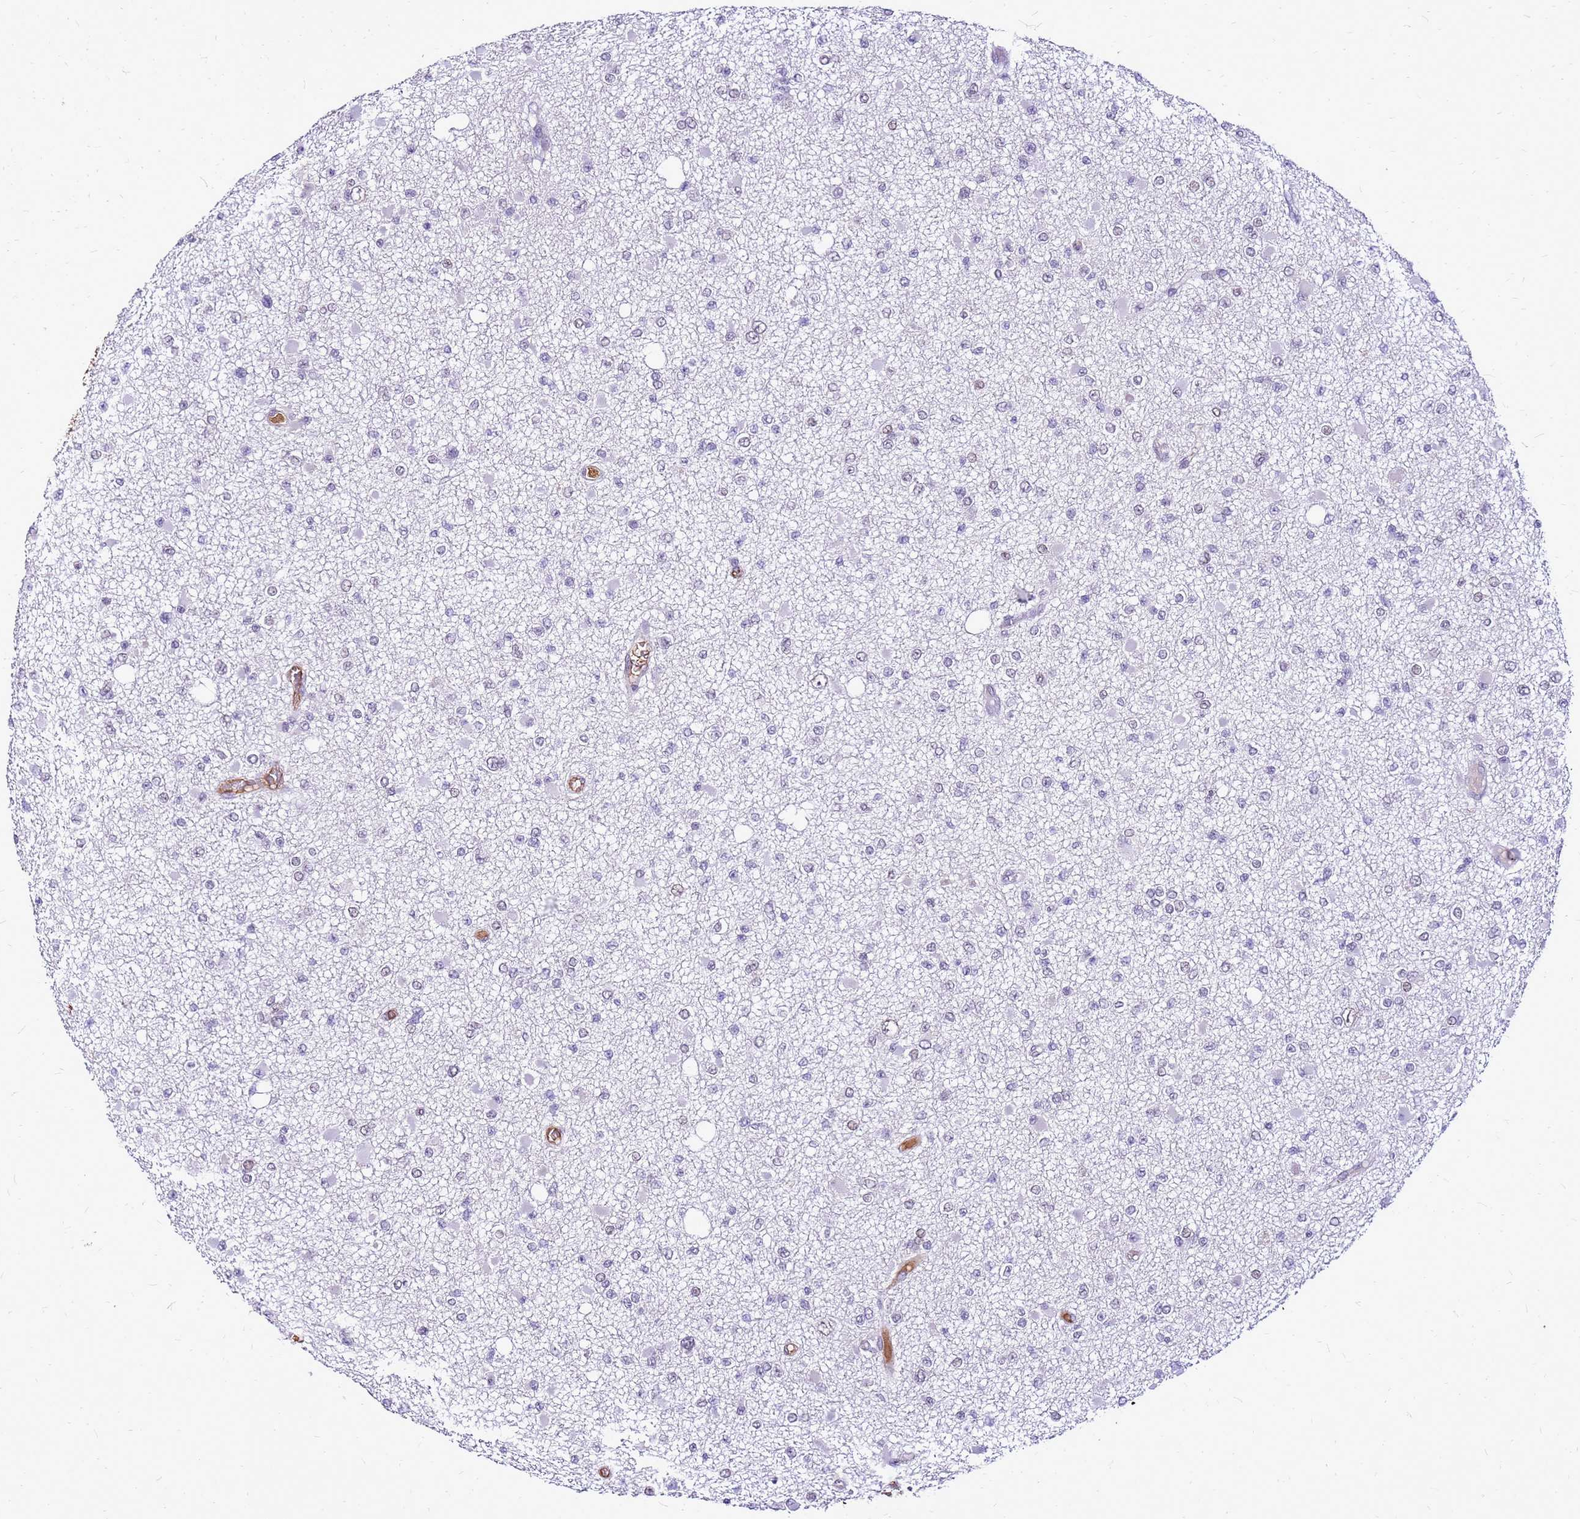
{"staining": {"intensity": "negative", "quantity": "none", "location": "none"}, "tissue": "glioma", "cell_type": "Tumor cells", "image_type": "cancer", "snomed": [{"axis": "morphology", "description": "Glioma, malignant, Low grade"}, {"axis": "topography", "description": "Brain"}], "caption": "Tumor cells show no significant expression in malignant glioma (low-grade).", "gene": "ALDH1A3", "patient": {"sex": "female", "age": 22}}